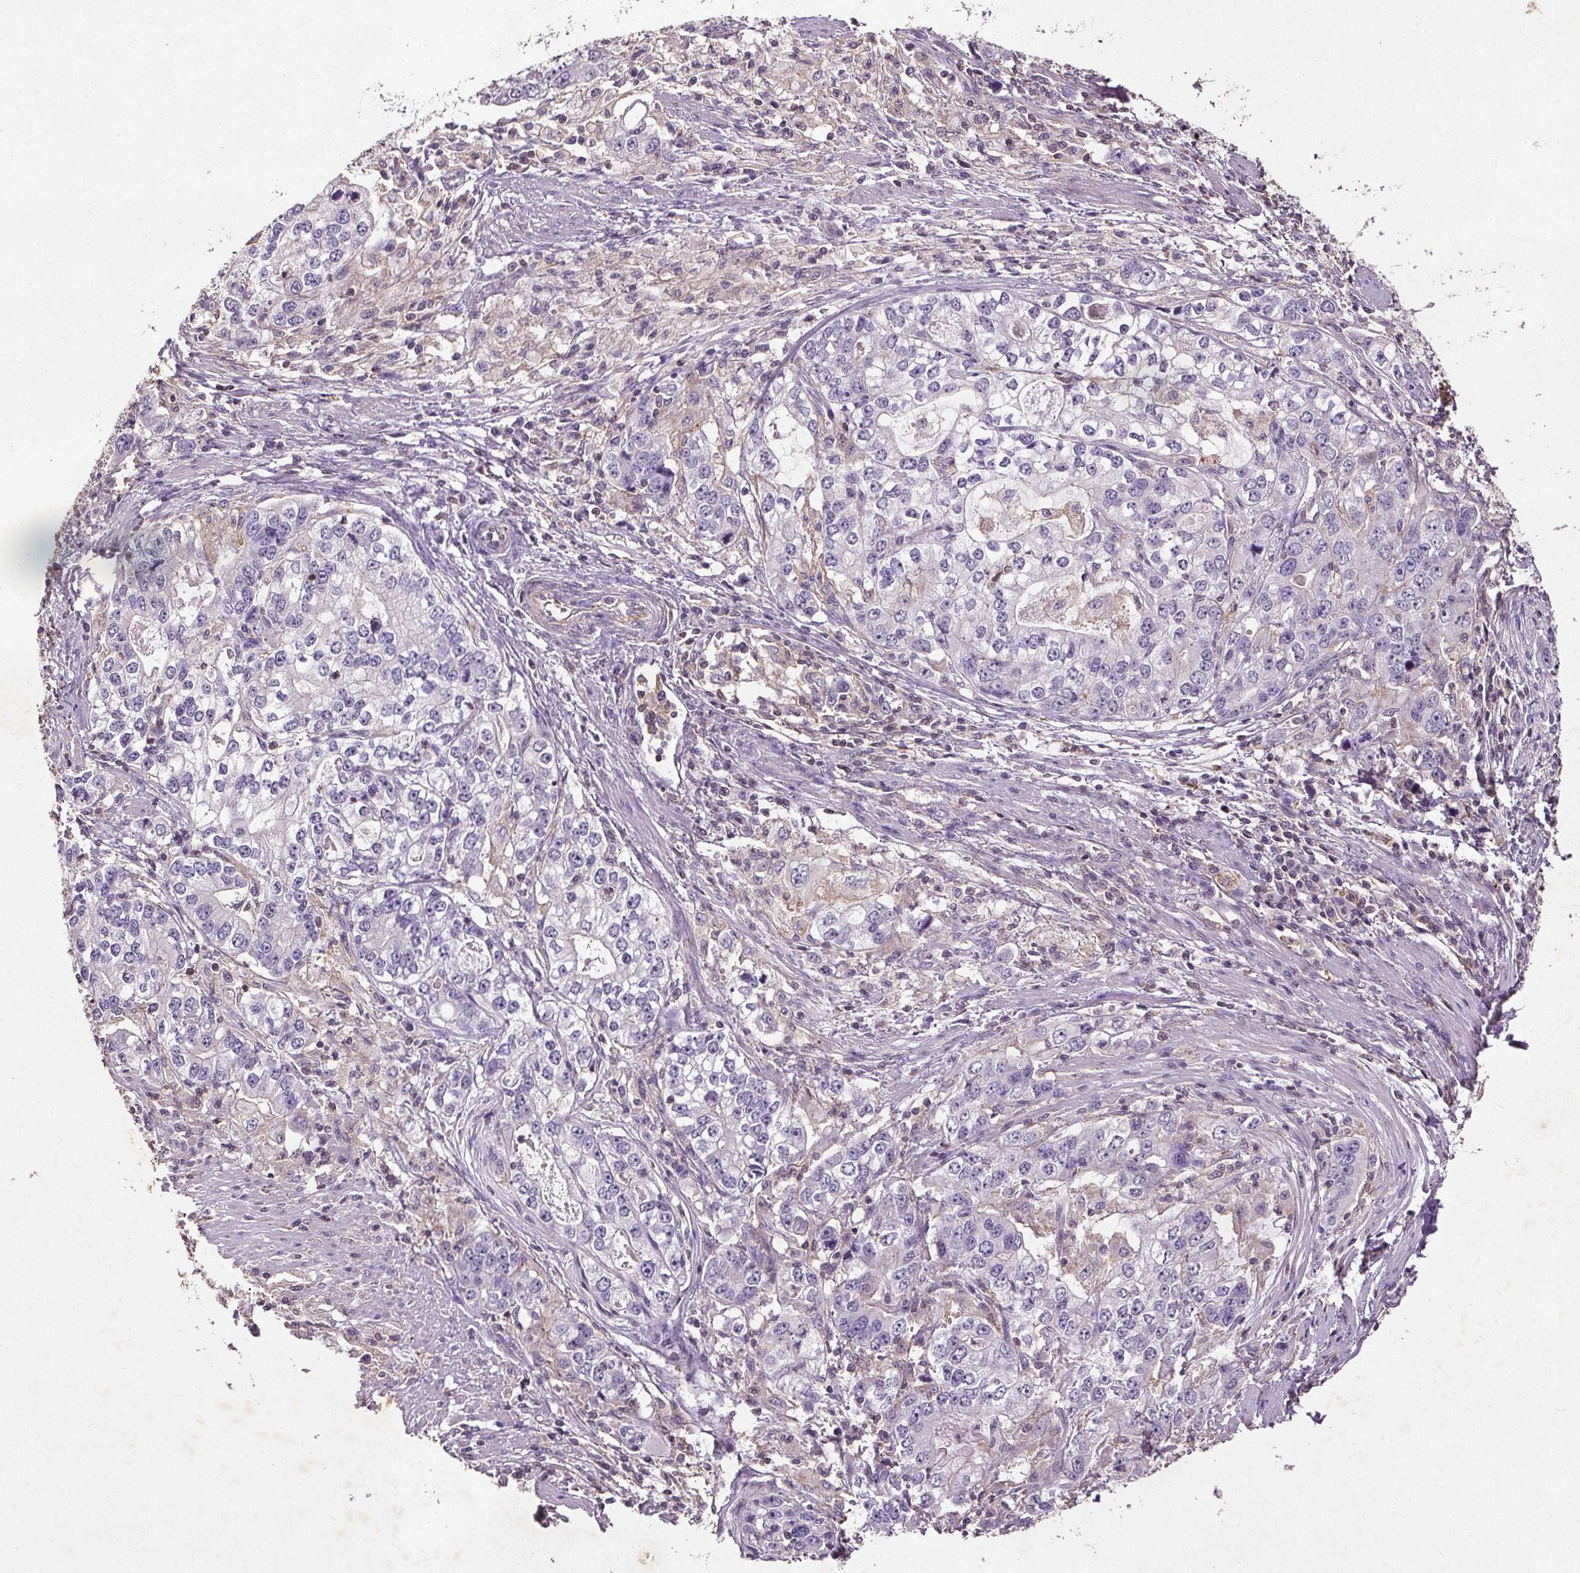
{"staining": {"intensity": "negative", "quantity": "none", "location": "none"}, "tissue": "stomach cancer", "cell_type": "Tumor cells", "image_type": "cancer", "snomed": [{"axis": "morphology", "description": "Adenocarcinoma, NOS"}, {"axis": "topography", "description": "Stomach, lower"}], "caption": "The immunohistochemistry (IHC) histopathology image has no significant expression in tumor cells of stomach cancer tissue. Brightfield microscopy of immunohistochemistry stained with DAB (brown) and hematoxylin (blue), captured at high magnification.", "gene": "C19orf84", "patient": {"sex": "female", "age": 72}}